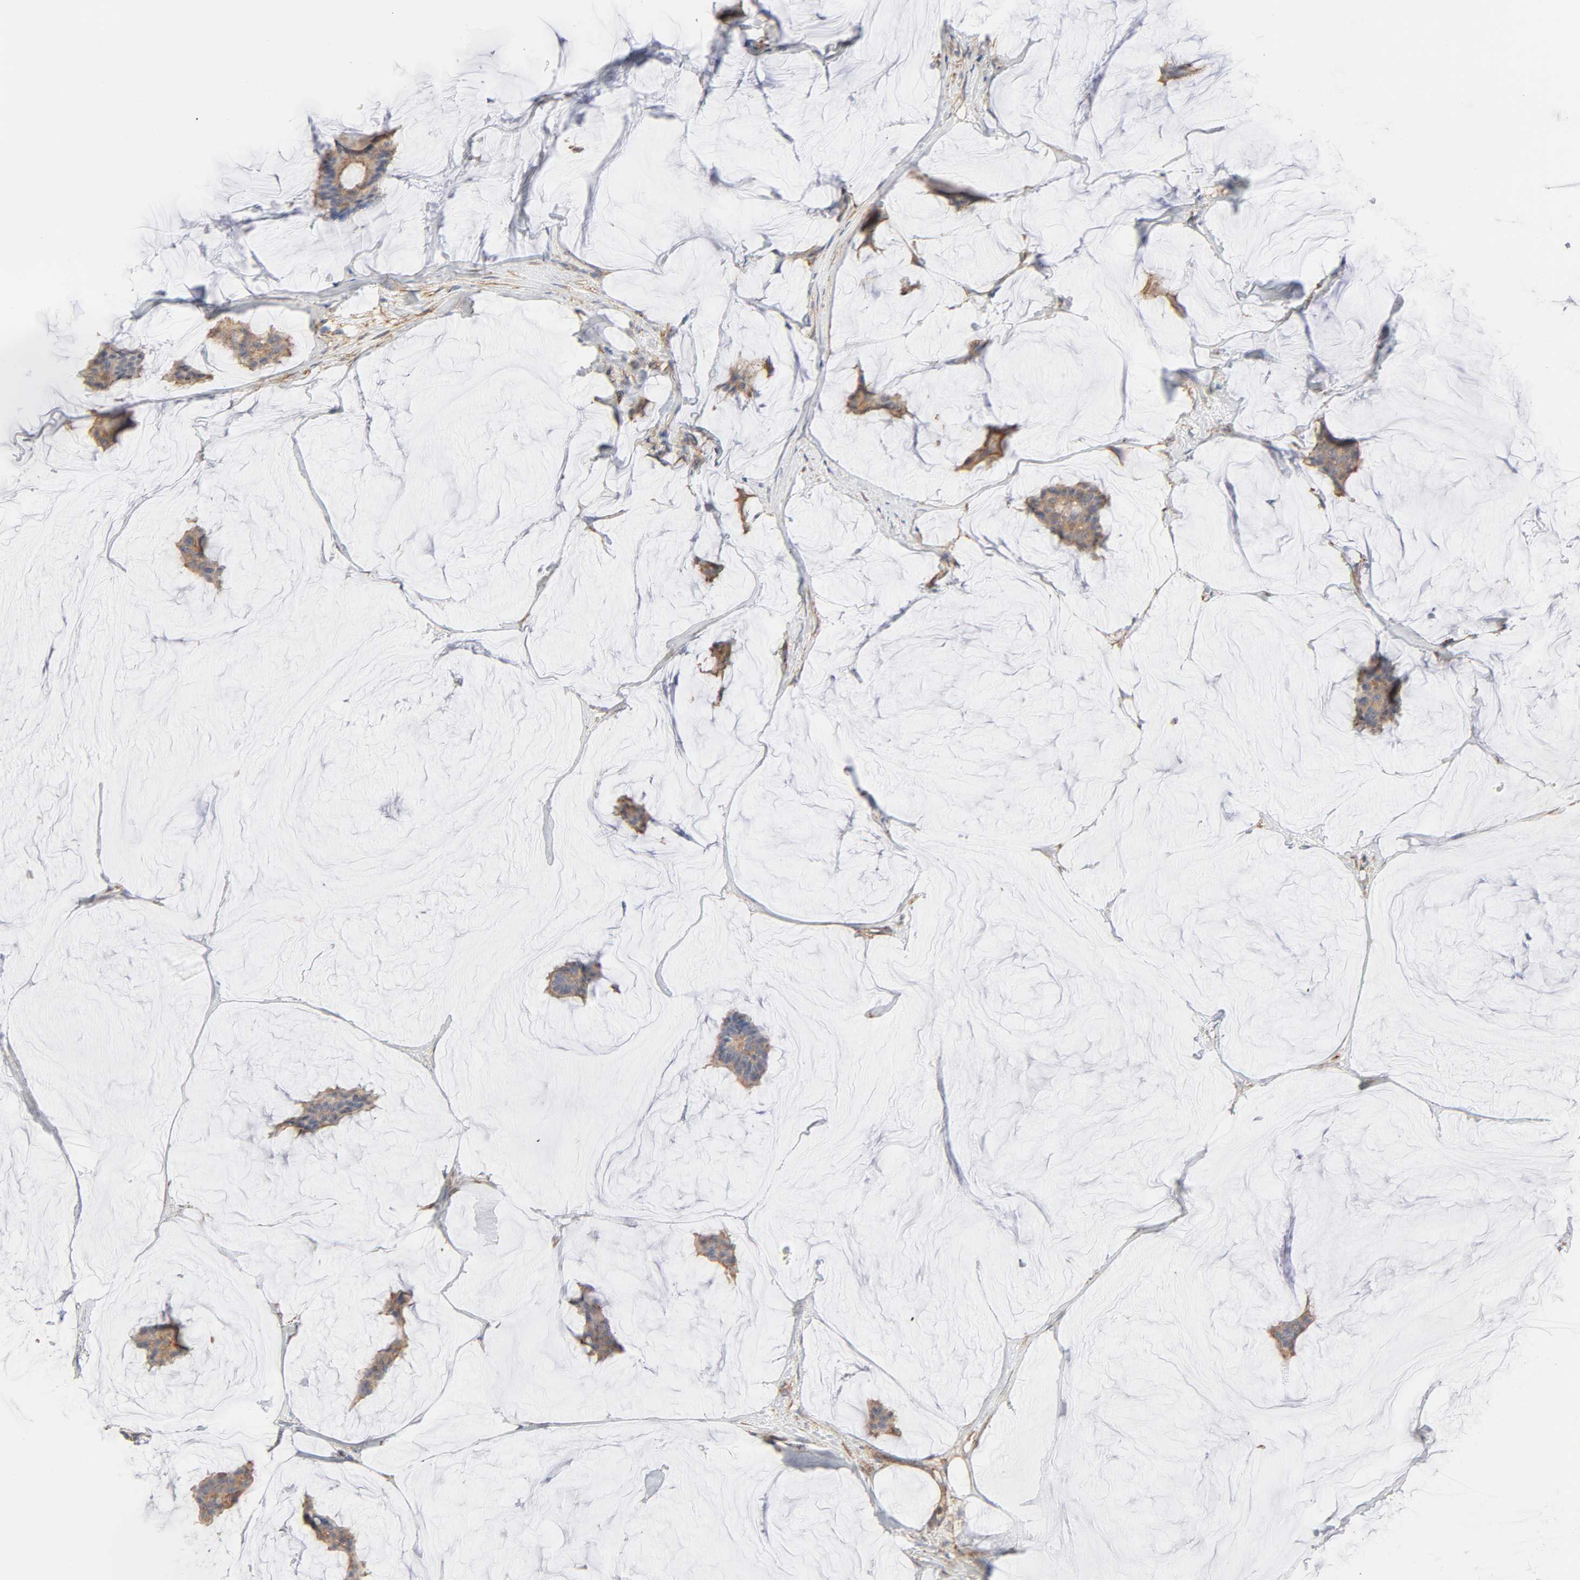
{"staining": {"intensity": "moderate", "quantity": ">75%", "location": "cytoplasmic/membranous"}, "tissue": "breast cancer", "cell_type": "Tumor cells", "image_type": "cancer", "snomed": [{"axis": "morphology", "description": "Duct carcinoma"}, {"axis": "topography", "description": "Breast"}], "caption": "An immunohistochemistry micrograph of neoplastic tissue is shown. Protein staining in brown labels moderate cytoplasmic/membranous positivity in intraductal carcinoma (breast) within tumor cells.", "gene": "AP2A1", "patient": {"sex": "female", "age": 93}}